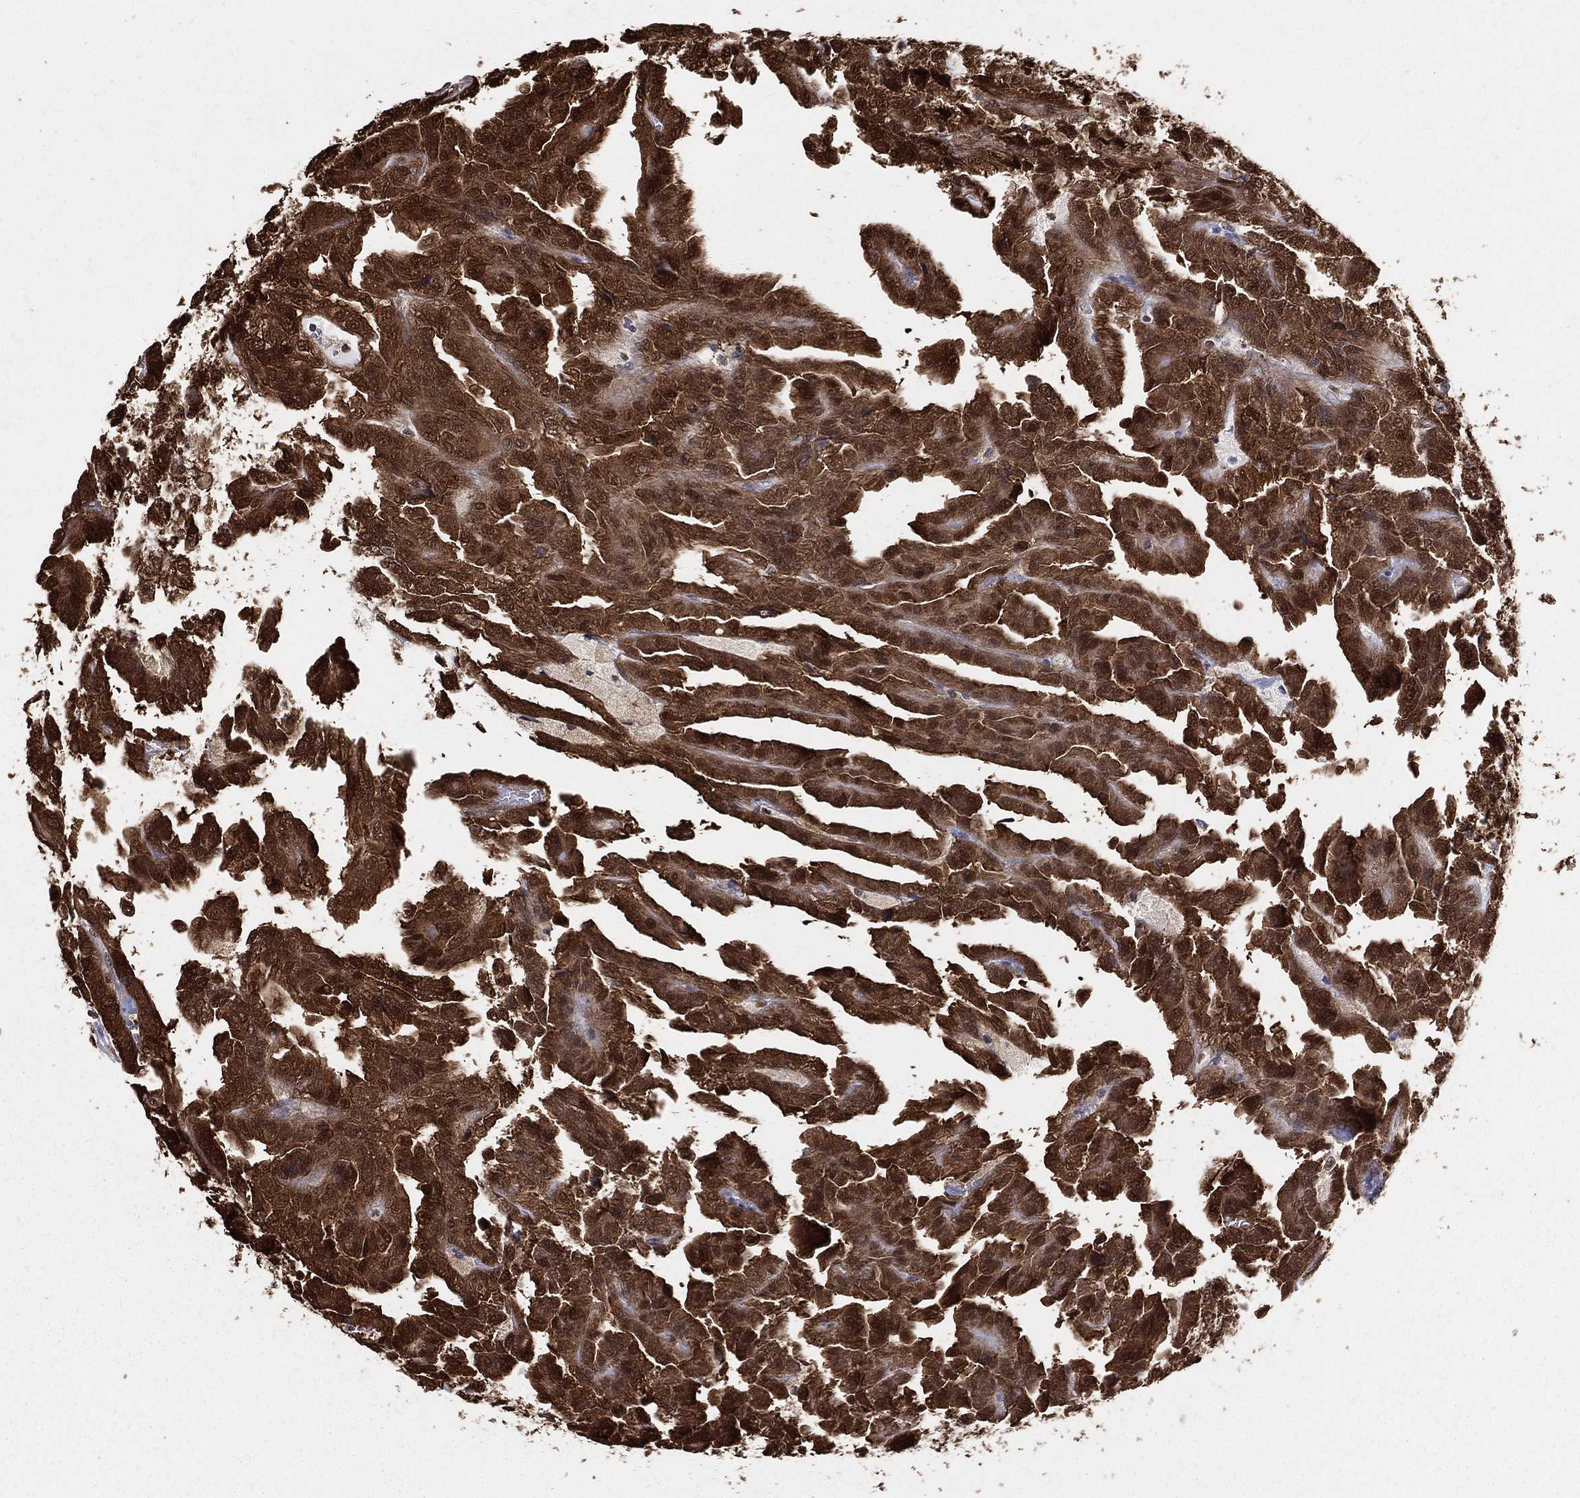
{"staining": {"intensity": "strong", "quantity": ">75%", "location": "cytoplasmic/membranous,nuclear"}, "tissue": "renal cancer", "cell_type": "Tumor cells", "image_type": "cancer", "snomed": [{"axis": "morphology", "description": "Adenocarcinoma, NOS"}, {"axis": "topography", "description": "Kidney"}], "caption": "DAB (3,3'-diaminobenzidine) immunohistochemical staining of renal cancer reveals strong cytoplasmic/membranous and nuclear protein positivity in about >75% of tumor cells.", "gene": "ENO1", "patient": {"sex": "male", "age": 79}}